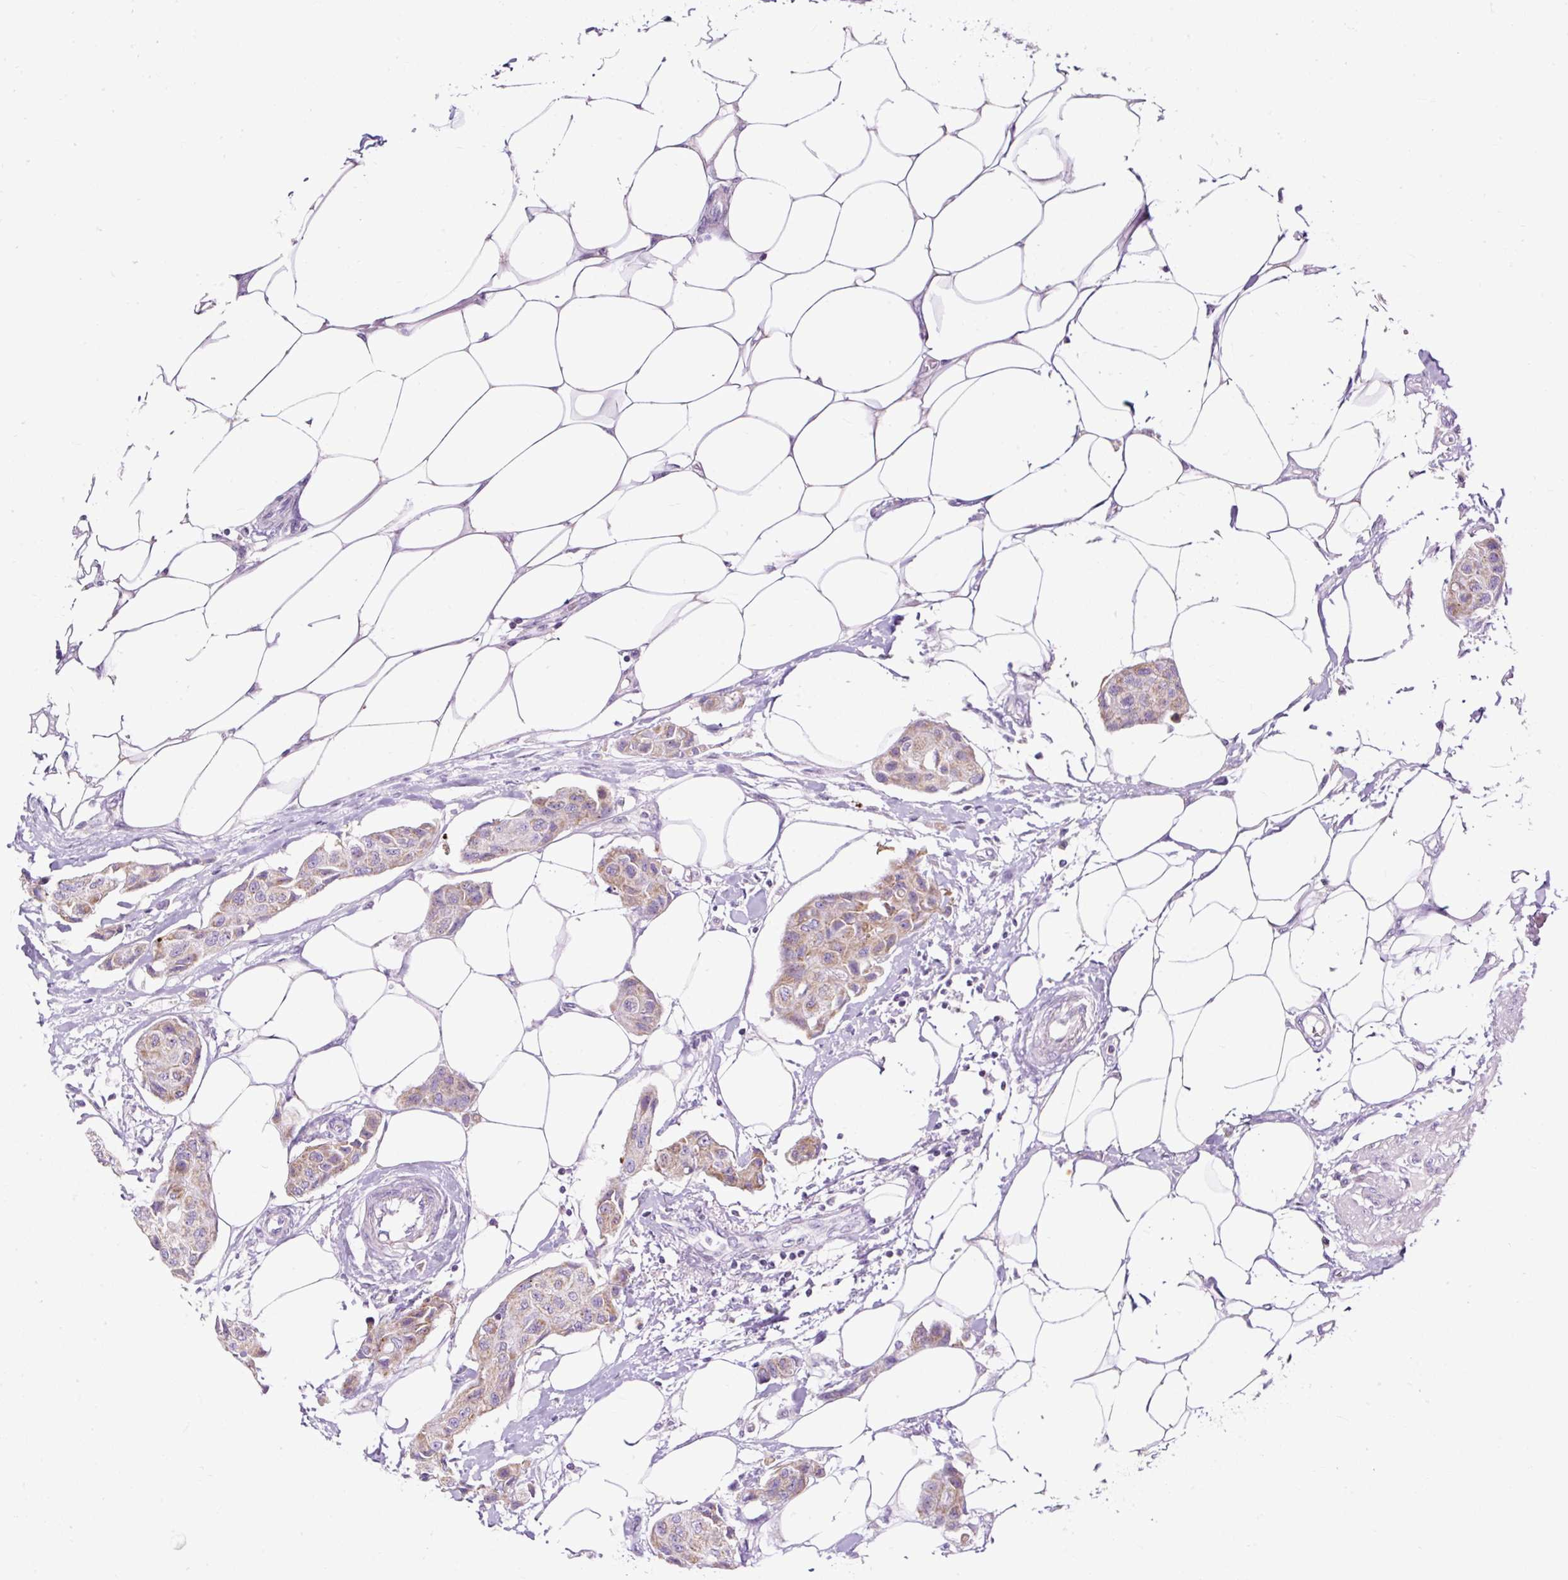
{"staining": {"intensity": "weak", "quantity": "25%-75%", "location": "cytoplasmic/membranous"}, "tissue": "breast cancer", "cell_type": "Tumor cells", "image_type": "cancer", "snomed": [{"axis": "morphology", "description": "Duct carcinoma"}, {"axis": "topography", "description": "Breast"}, {"axis": "topography", "description": "Lymph node"}], "caption": "This photomicrograph shows breast infiltrating ductal carcinoma stained with immunohistochemistry (IHC) to label a protein in brown. The cytoplasmic/membranous of tumor cells show weak positivity for the protein. Nuclei are counter-stained blue.", "gene": "FMC1", "patient": {"sex": "female", "age": 80}}